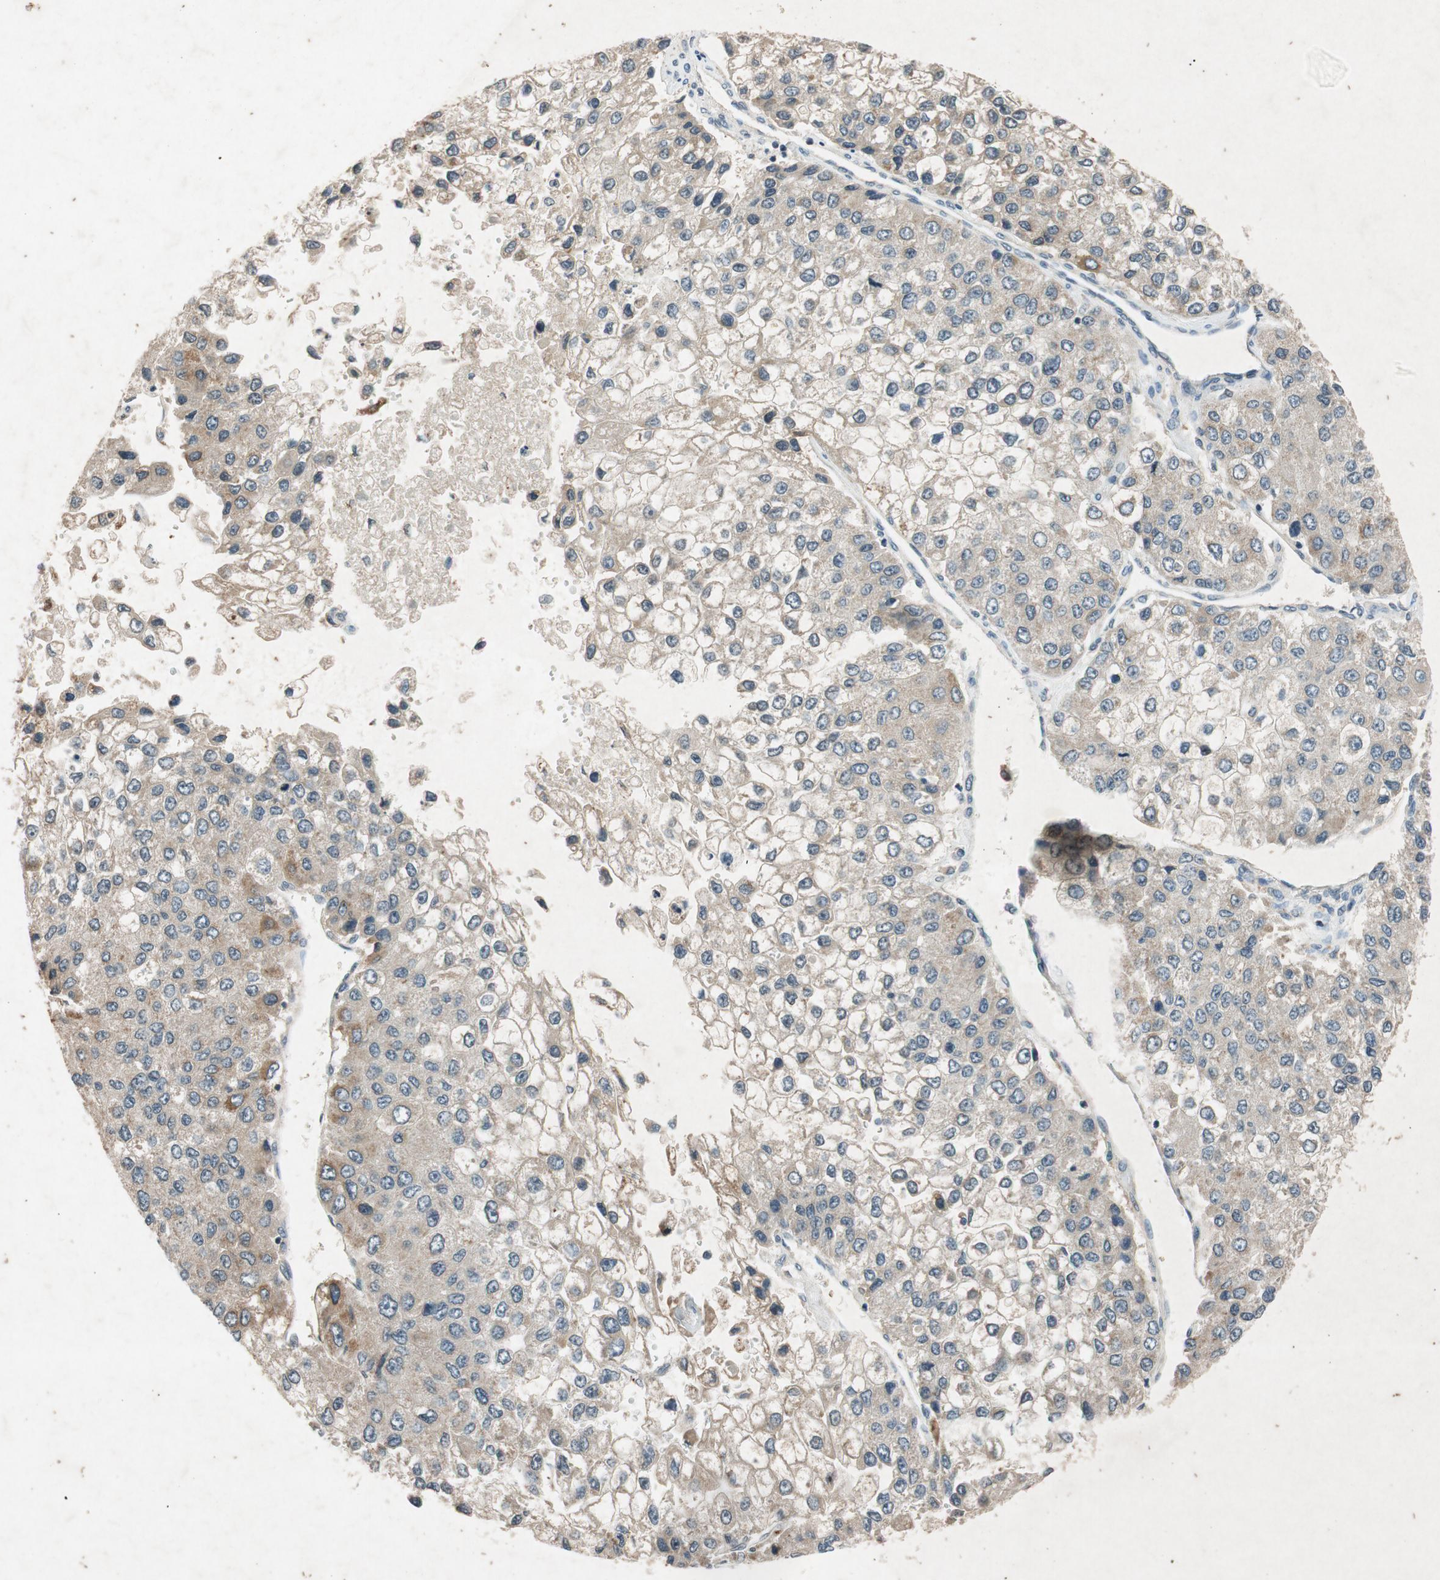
{"staining": {"intensity": "weak", "quantity": ">75%", "location": "cytoplasmic/membranous"}, "tissue": "liver cancer", "cell_type": "Tumor cells", "image_type": "cancer", "snomed": [{"axis": "morphology", "description": "Carcinoma, Hepatocellular, NOS"}, {"axis": "topography", "description": "Liver"}], "caption": "Approximately >75% of tumor cells in liver hepatocellular carcinoma exhibit weak cytoplasmic/membranous protein staining as visualized by brown immunohistochemical staining.", "gene": "ATP2C1", "patient": {"sex": "female", "age": 66}}